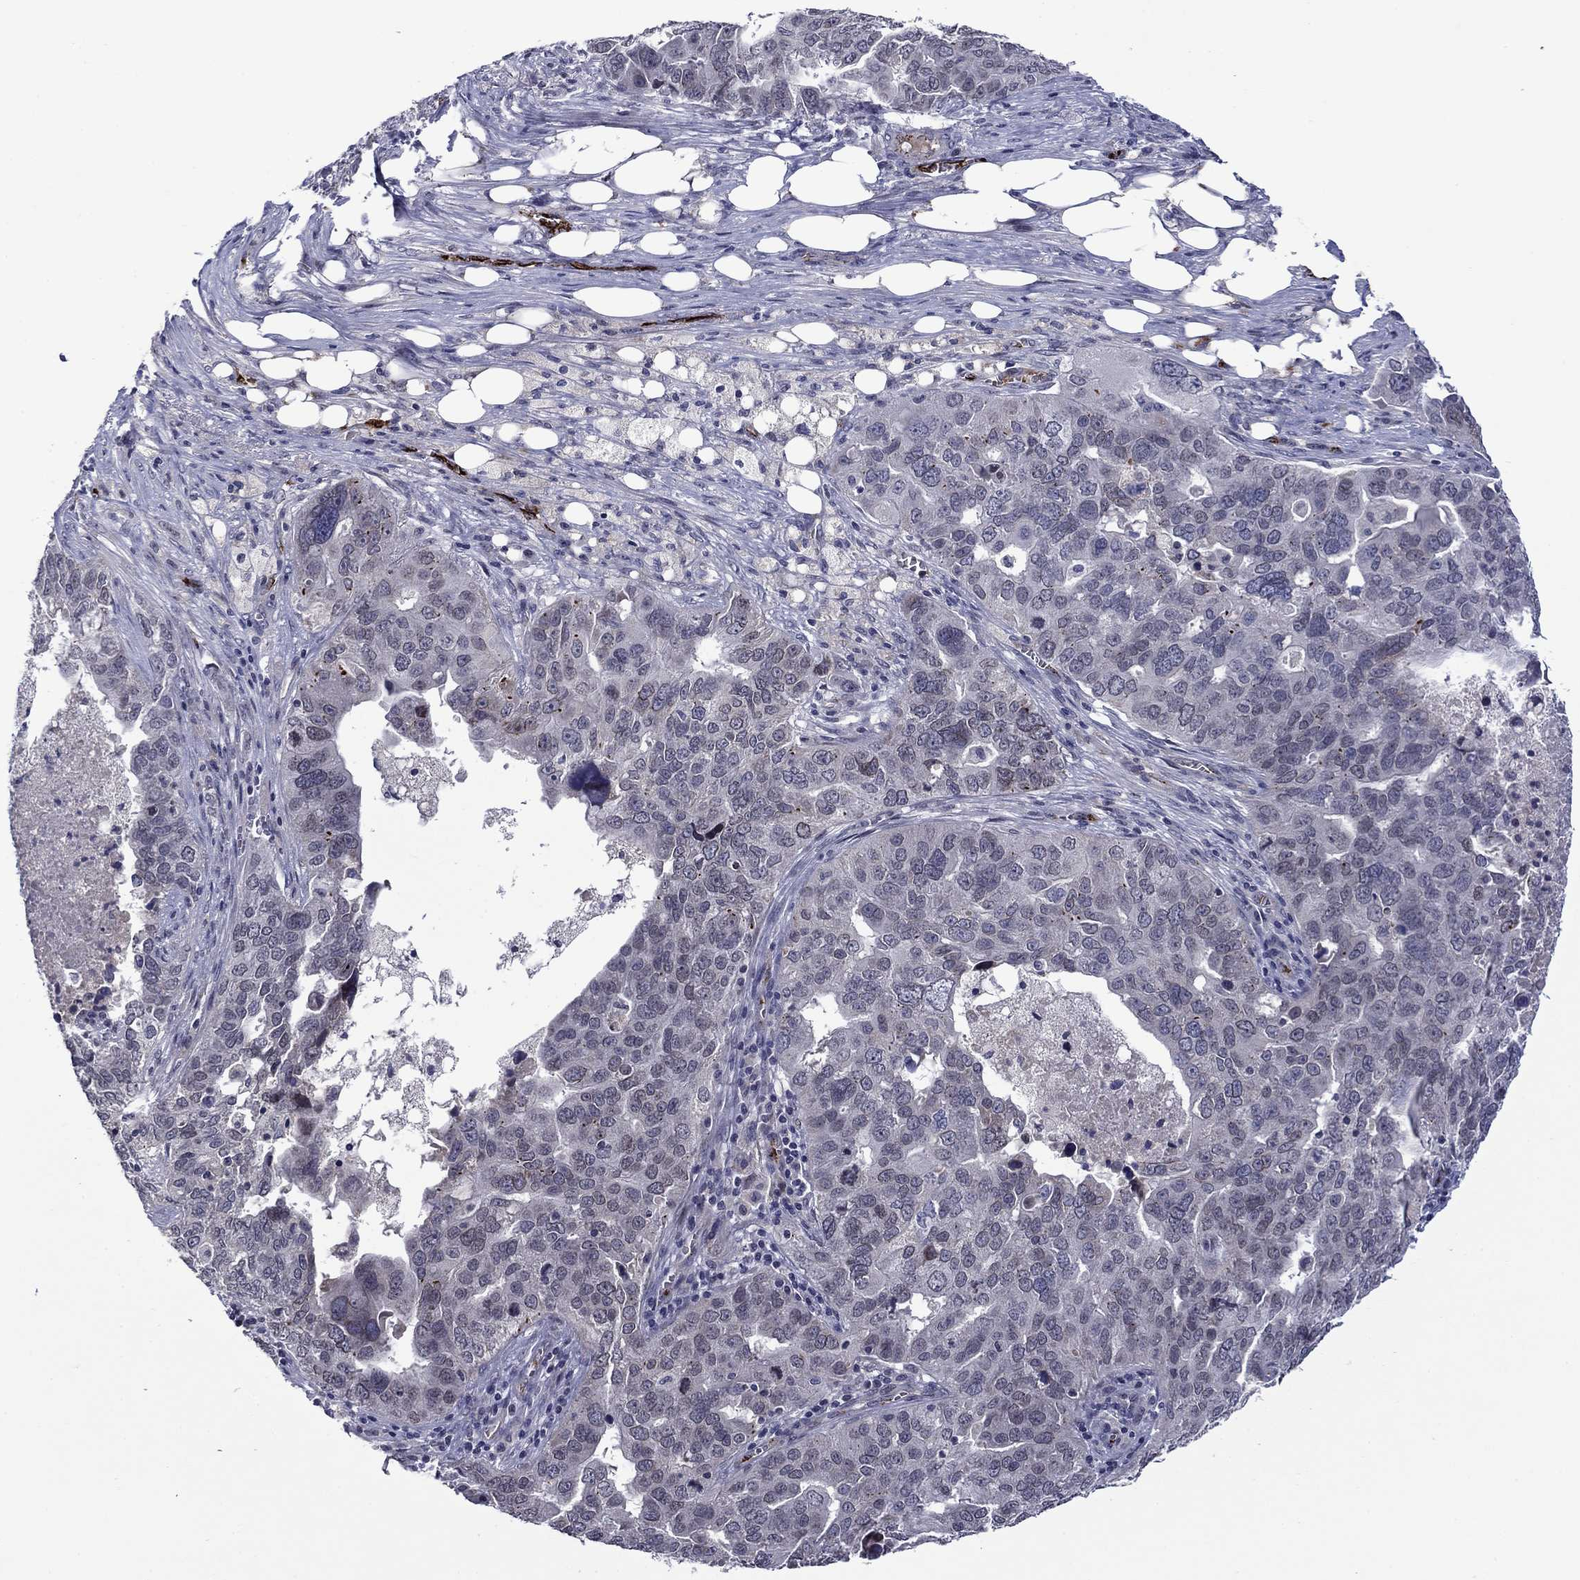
{"staining": {"intensity": "negative", "quantity": "none", "location": "none"}, "tissue": "ovarian cancer", "cell_type": "Tumor cells", "image_type": "cancer", "snomed": [{"axis": "morphology", "description": "Carcinoma, endometroid"}, {"axis": "topography", "description": "Soft tissue"}, {"axis": "topography", "description": "Ovary"}], "caption": "Protein analysis of ovarian cancer demonstrates no significant positivity in tumor cells. (DAB immunohistochemistry (IHC) visualized using brightfield microscopy, high magnification).", "gene": "SLITRK1", "patient": {"sex": "female", "age": 52}}